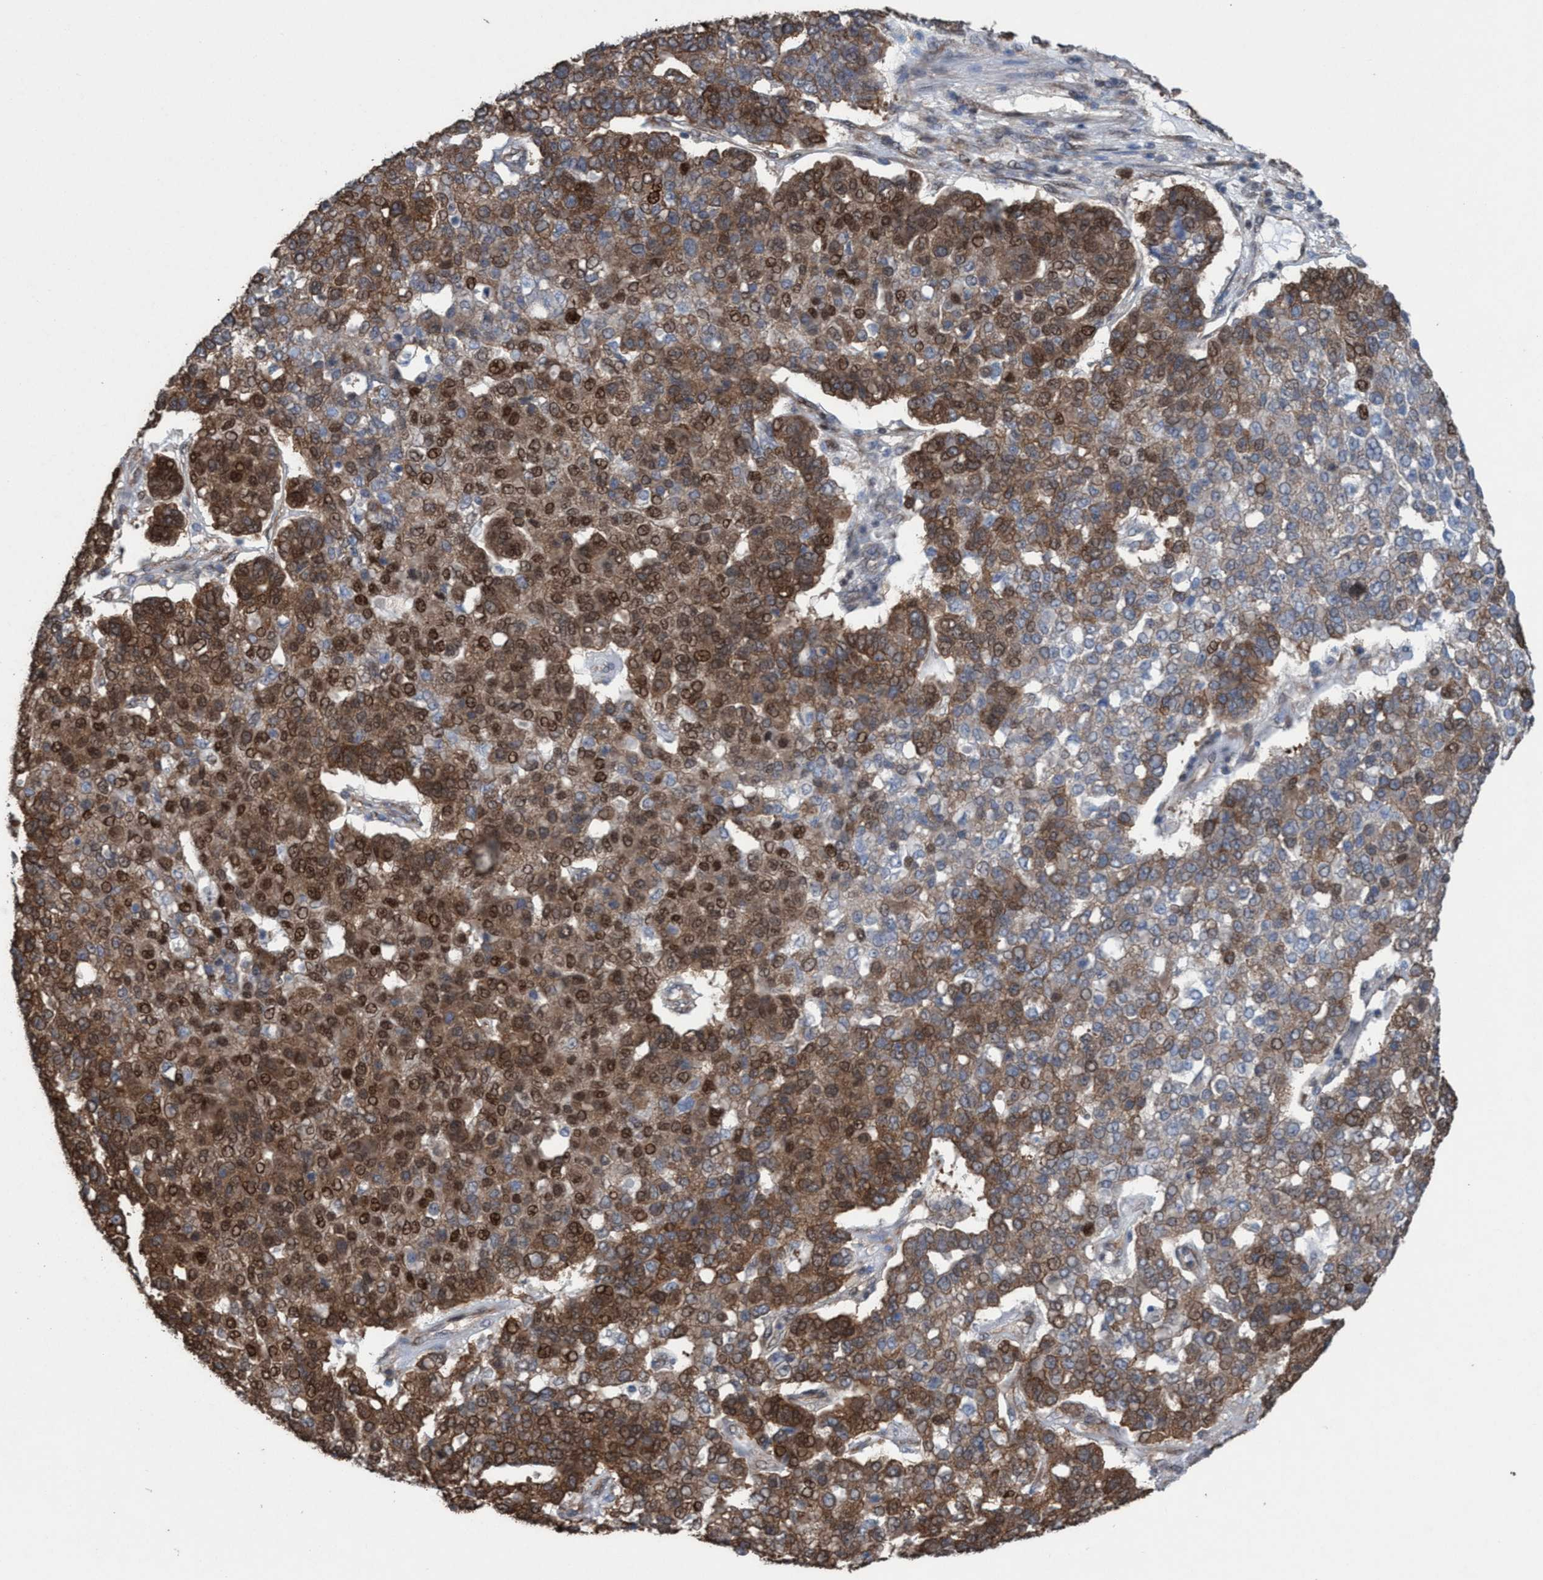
{"staining": {"intensity": "moderate", "quantity": ">75%", "location": "cytoplasmic/membranous,nuclear"}, "tissue": "pancreatic cancer", "cell_type": "Tumor cells", "image_type": "cancer", "snomed": [{"axis": "morphology", "description": "Adenocarcinoma, NOS"}, {"axis": "topography", "description": "Pancreas"}], "caption": "A high-resolution photomicrograph shows immunohistochemistry (IHC) staining of pancreatic cancer (adenocarcinoma), which exhibits moderate cytoplasmic/membranous and nuclear positivity in approximately >75% of tumor cells.", "gene": "METAP2", "patient": {"sex": "female", "age": 61}}